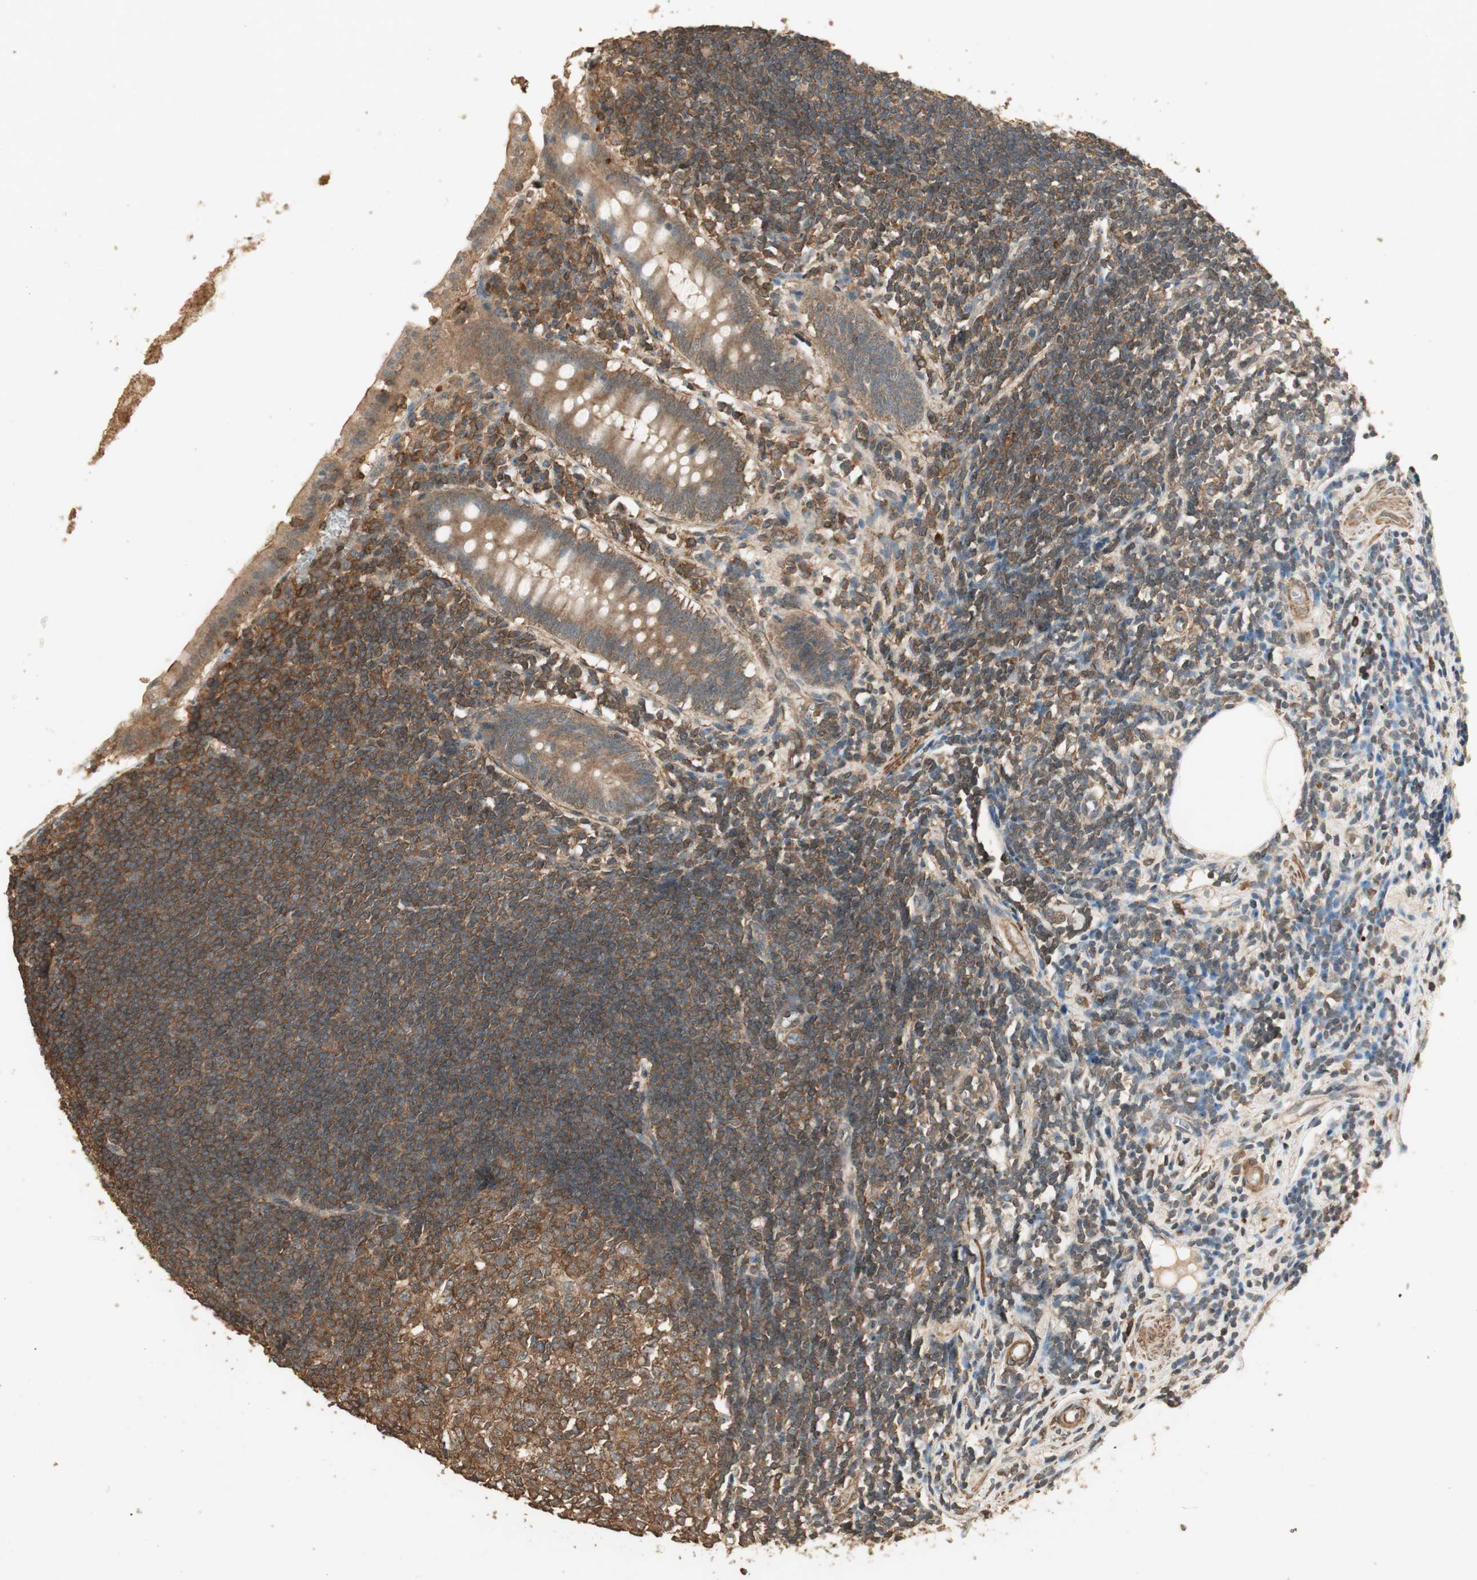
{"staining": {"intensity": "strong", "quantity": ">75%", "location": "cytoplasmic/membranous"}, "tissue": "appendix", "cell_type": "Glandular cells", "image_type": "normal", "snomed": [{"axis": "morphology", "description": "Normal tissue, NOS"}, {"axis": "topography", "description": "Appendix"}], "caption": "Approximately >75% of glandular cells in benign appendix show strong cytoplasmic/membranous protein positivity as visualized by brown immunohistochemical staining.", "gene": "USP2", "patient": {"sex": "female", "age": 50}}